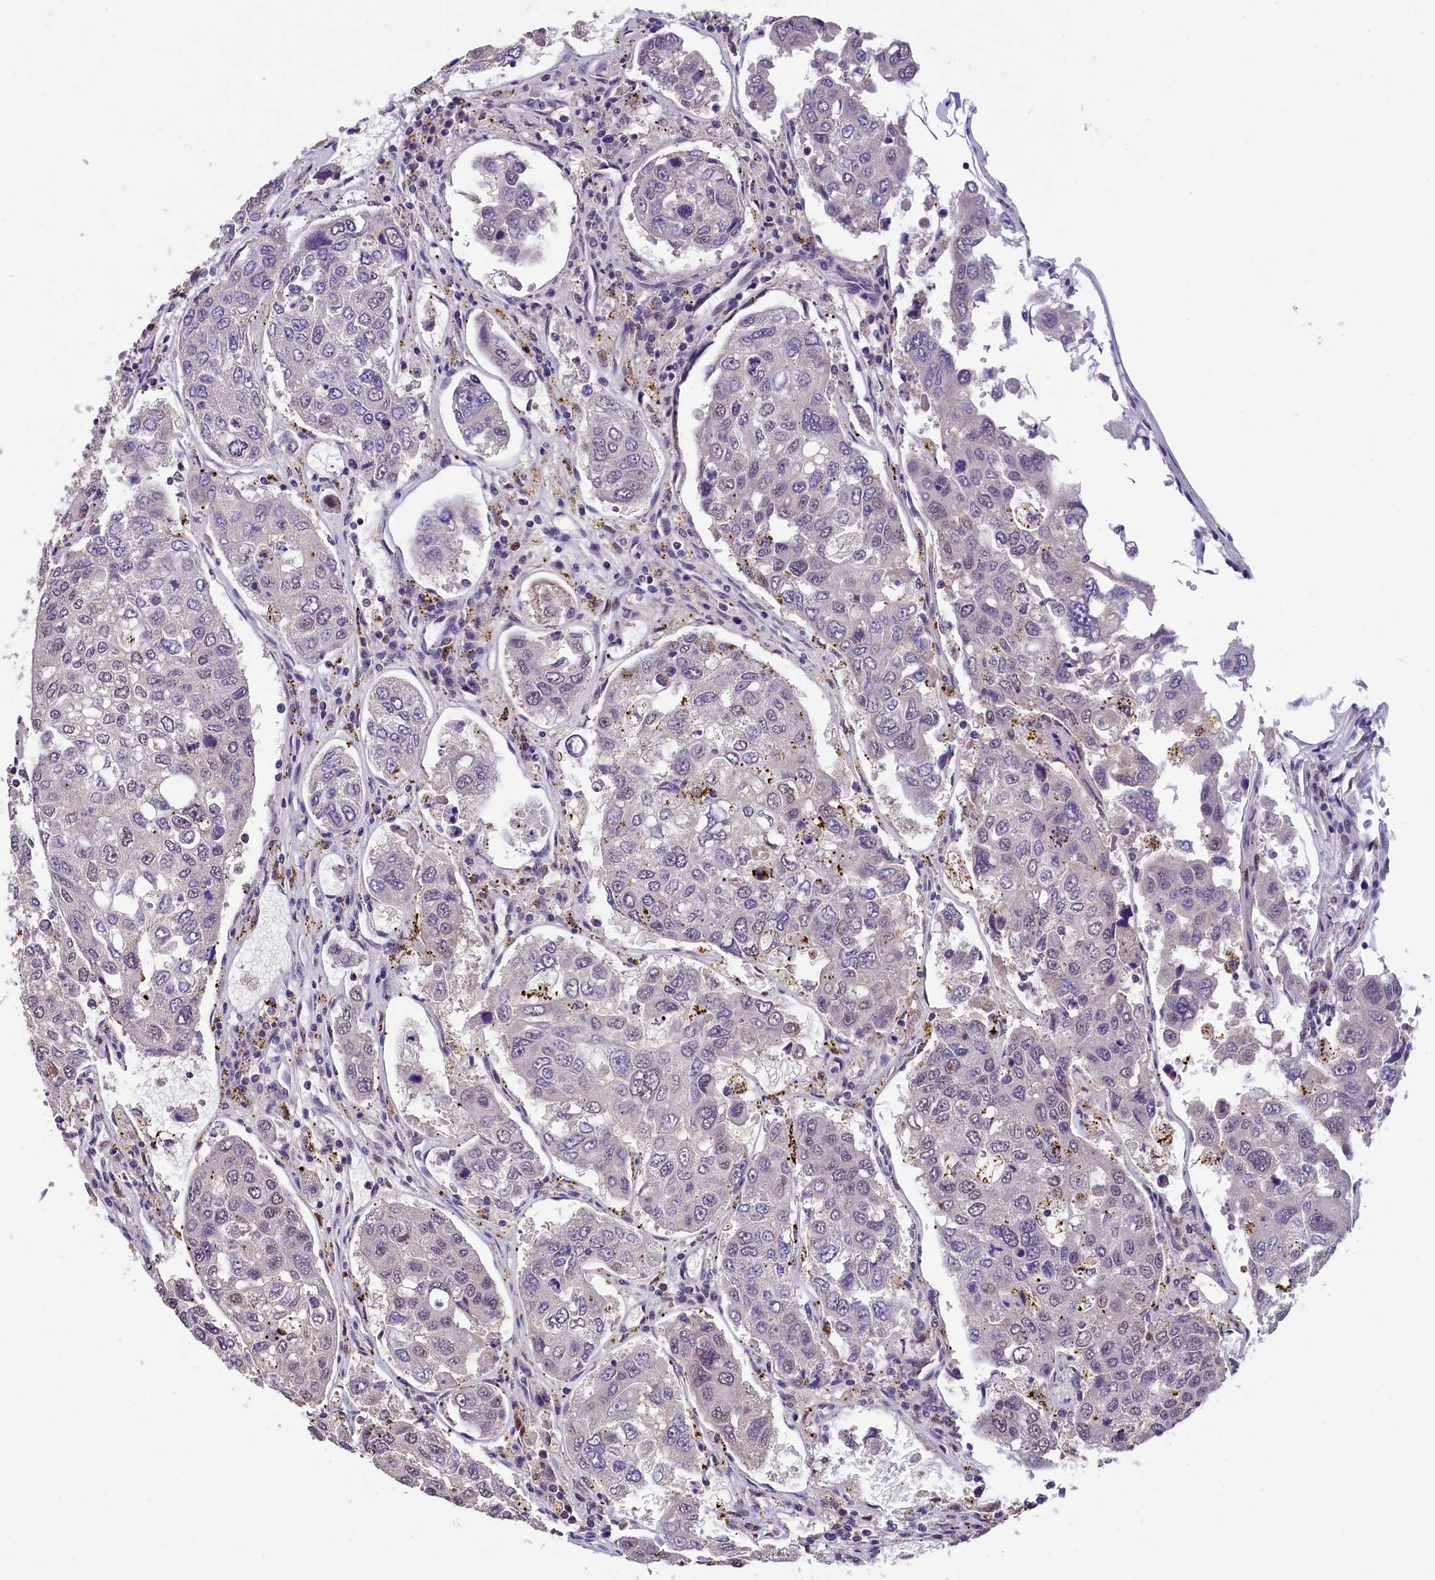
{"staining": {"intensity": "negative", "quantity": "none", "location": "none"}, "tissue": "urothelial cancer", "cell_type": "Tumor cells", "image_type": "cancer", "snomed": [{"axis": "morphology", "description": "Urothelial carcinoma, High grade"}, {"axis": "topography", "description": "Lymph node"}, {"axis": "topography", "description": "Urinary bladder"}], "caption": "This is an IHC histopathology image of human high-grade urothelial carcinoma. There is no expression in tumor cells.", "gene": "HECTD4", "patient": {"sex": "male", "age": 51}}